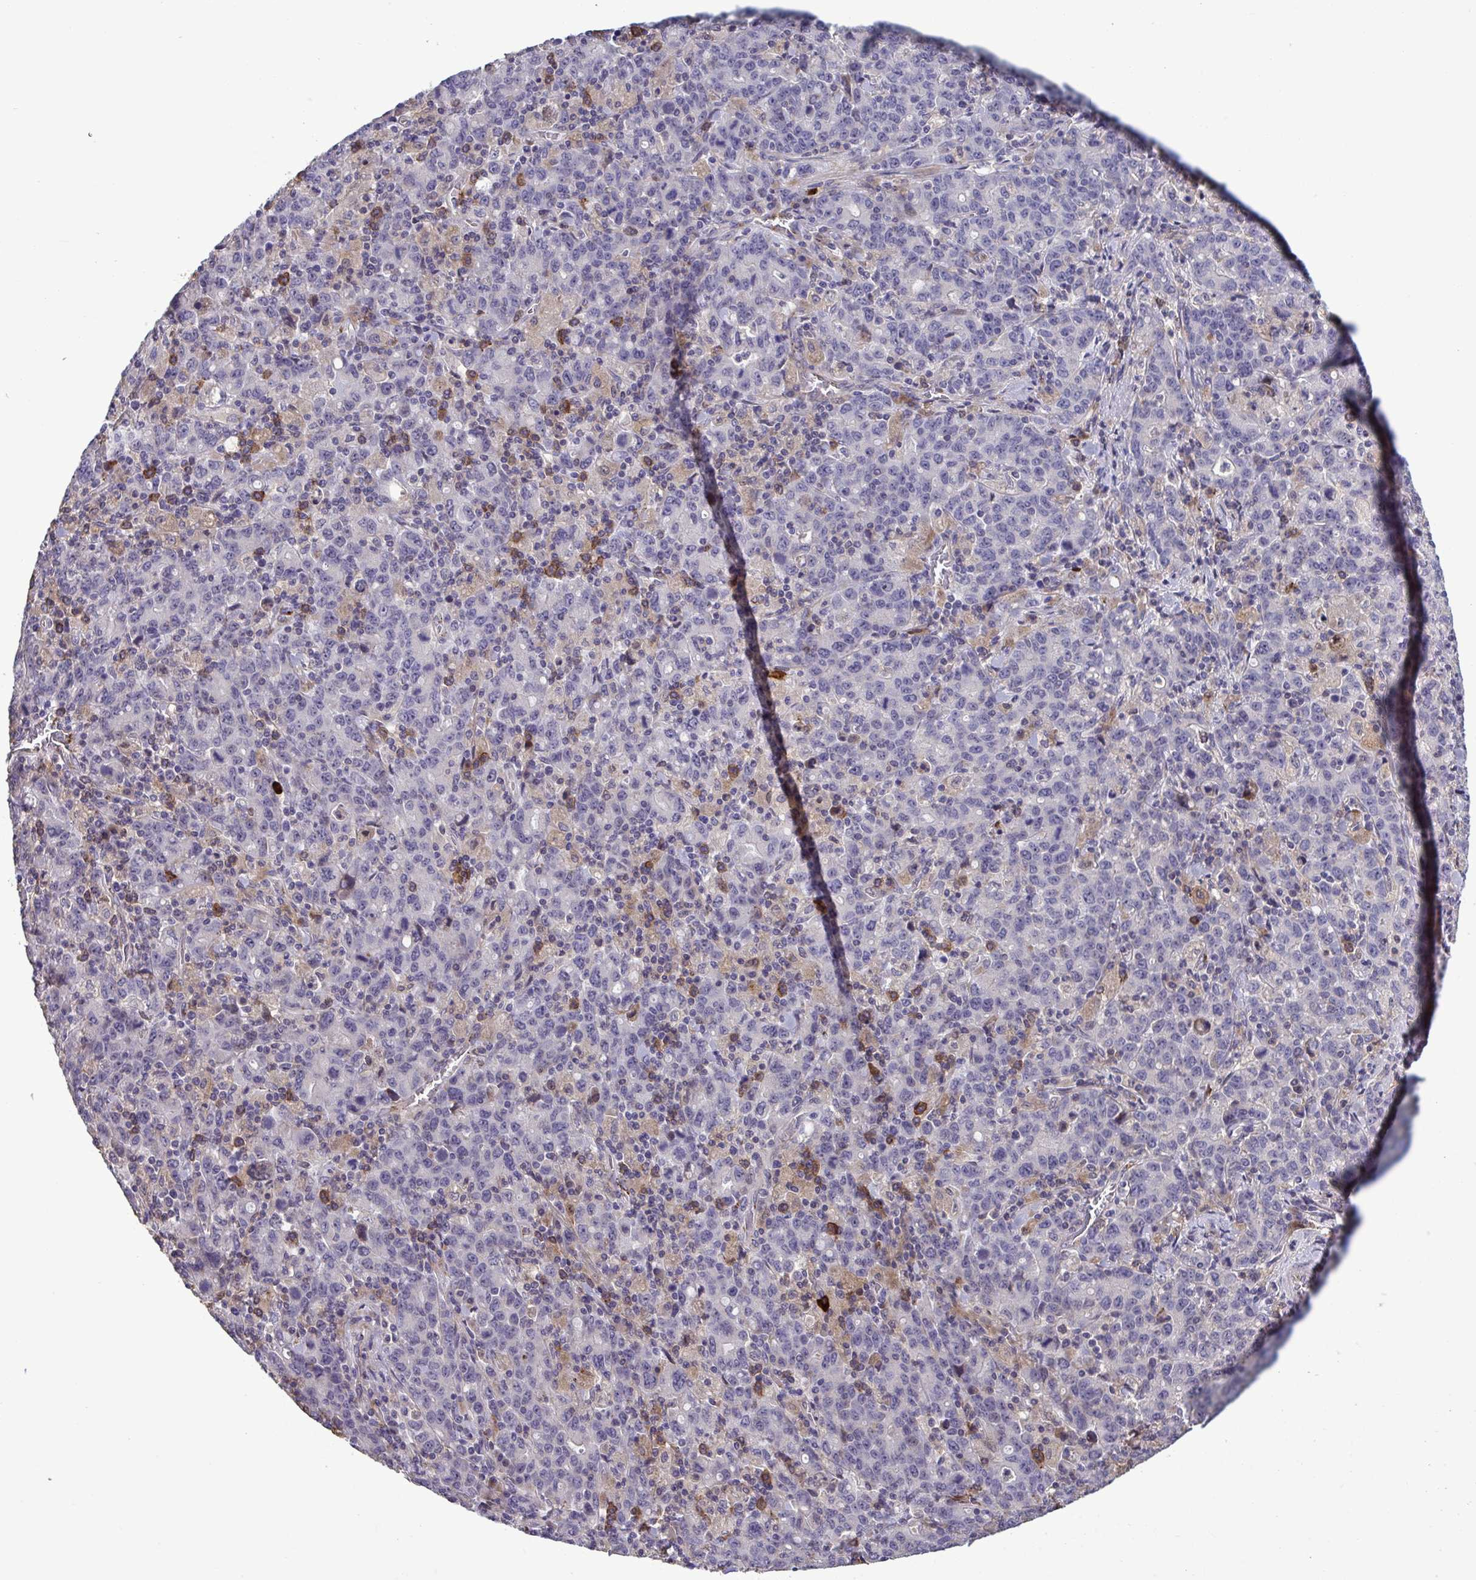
{"staining": {"intensity": "negative", "quantity": "none", "location": "none"}, "tissue": "stomach cancer", "cell_type": "Tumor cells", "image_type": "cancer", "snomed": [{"axis": "morphology", "description": "Adenocarcinoma, NOS"}, {"axis": "topography", "description": "Stomach, upper"}], "caption": "High power microscopy image of an immunohistochemistry (IHC) image of stomach cancer (adenocarcinoma), revealing no significant expression in tumor cells.", "gene": "CD101", "patient": {"sex": "male", "age": 69}}